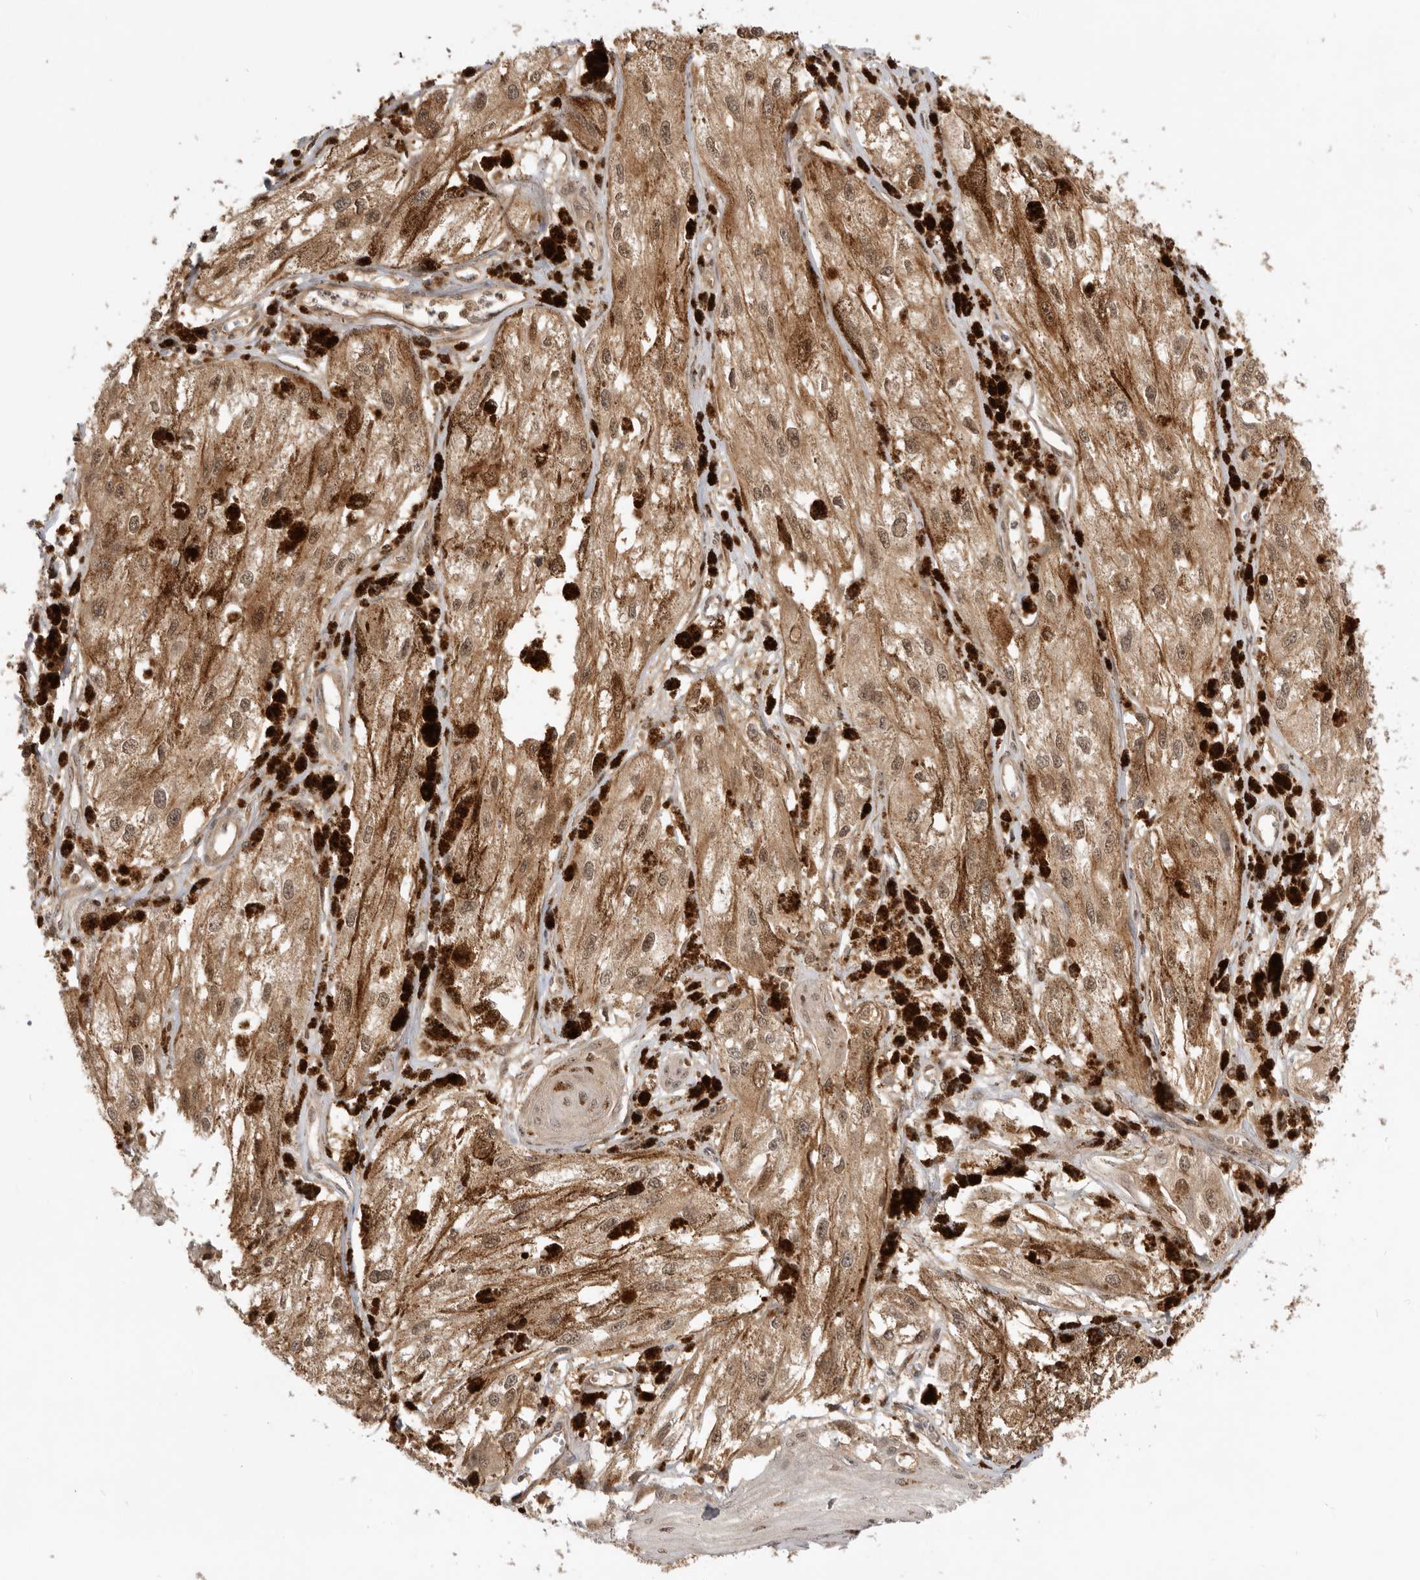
{"staining": {"intensity": "moderate", "quantity": ">75%", "location": "cytoplasmic/membranous,nuclear"}, "tissue": "melanoma", "cell_type": "Tumor cells", "image_type": "cancer", "snomed": [{"axis": "morphology", "description": "Malignant melanoma, NOS"}, {"axis": "topography", "description": "Skin"}], "caption": "A brown stain labels moderate cytoplasmic/membranous and nuclear expression of a protein in human melanoma tumor cells. (DAB (3,3'-diaminobenzidine) IHC, brown staining for protein, blue staining for nuclei).", "gene": "ADPRS", "patient": {"sex": "male", "age": 88}}